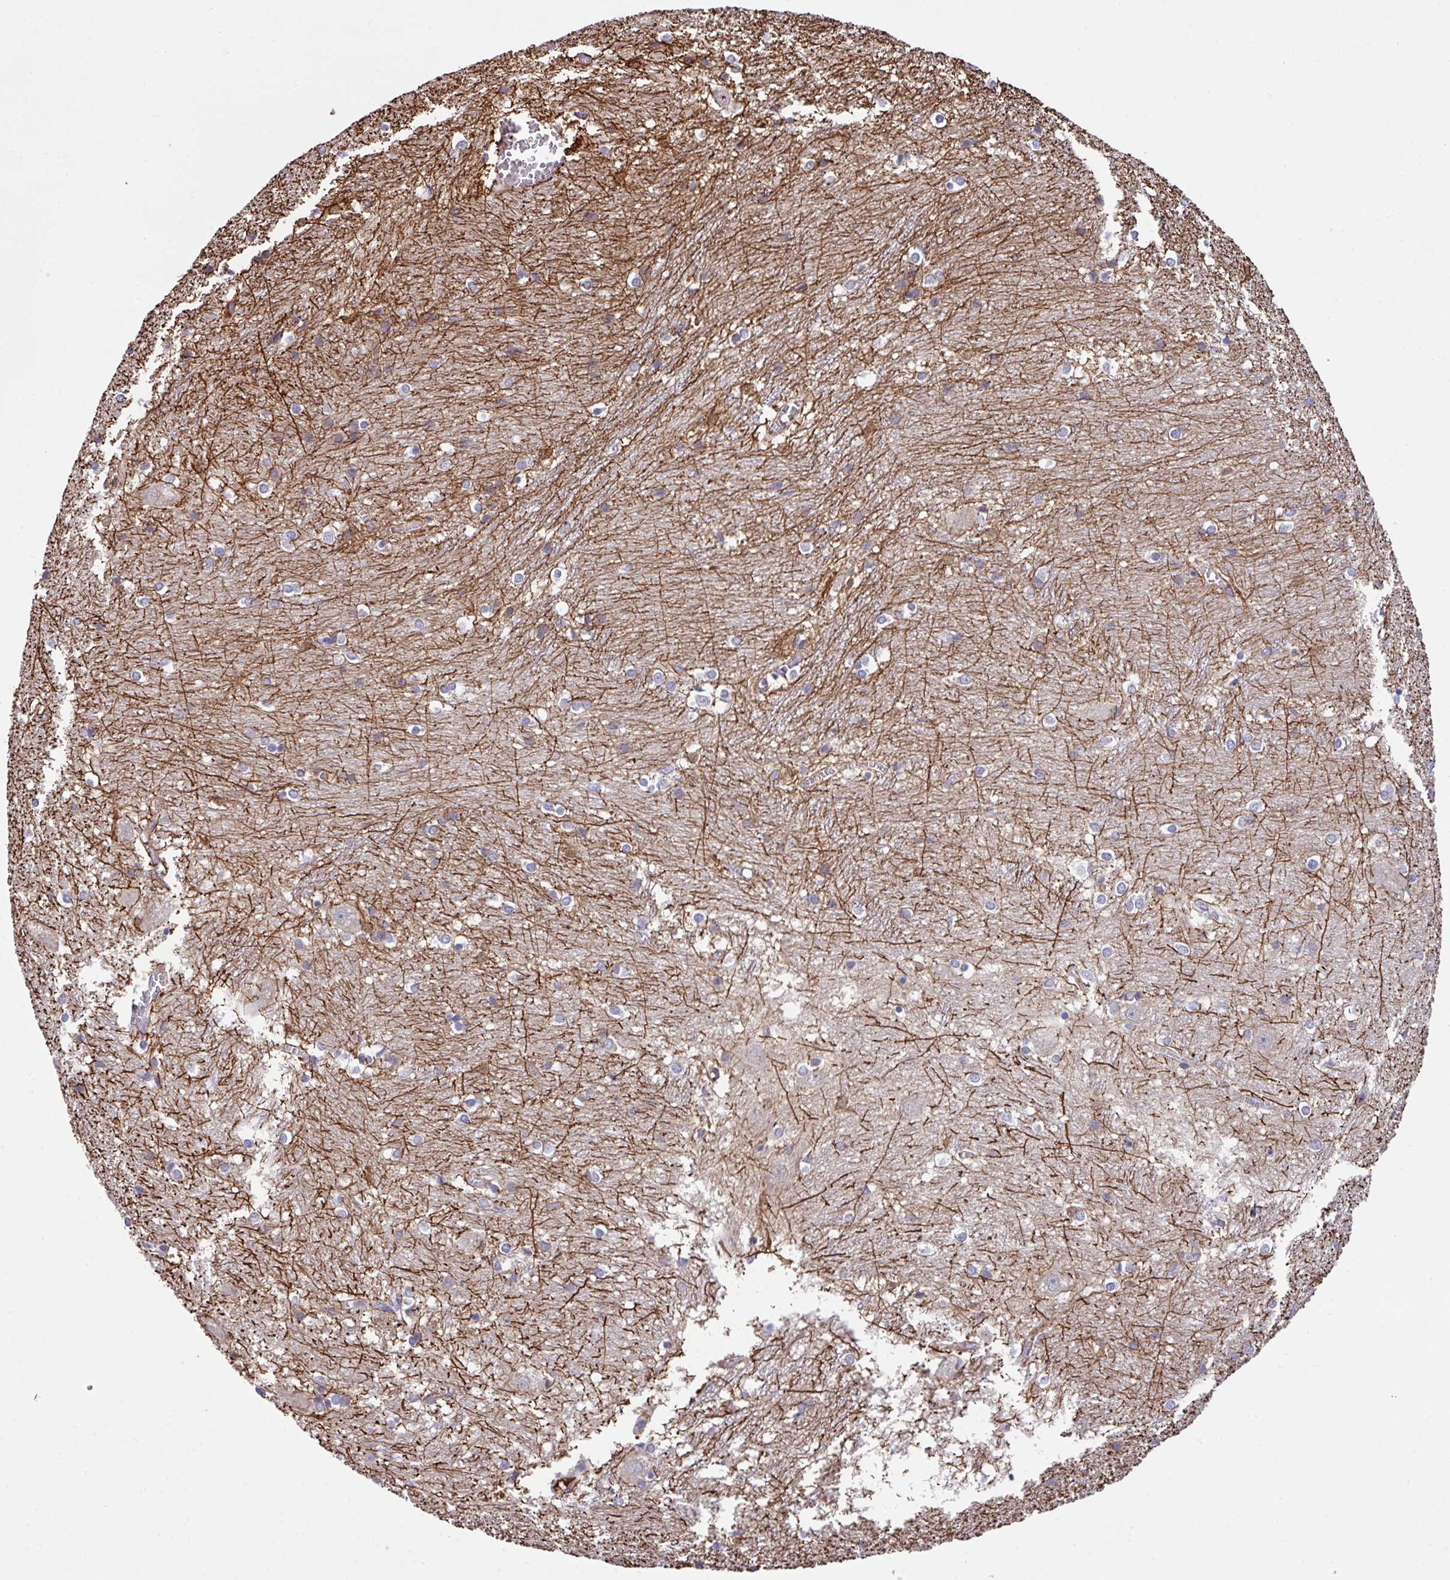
{"staining": {"intensity": "strong", "quantity": "<25%", "location": "cytoplasmic/membranous"}, "tissue": "caudate", "cell_type": "Glial cells", "image_type": "normal", "snomed": [{"axis": "morphology", "description": "Normal tissue, NOS"}, {"axis": "topography", "description": "Lateral ventricle wall"}], "caption": "DAB immunohistochemical staining of unremarkable human caudate exhibits strong cytoplasmic/membranous protein expression in about <25% of glial cells. (DAB (3,3'-diaminobenzidine) = brown stain, brightfield microscopy at high magnification).", "gene": "DNAL1", "patient": {"sex": "male", "age": 37}}